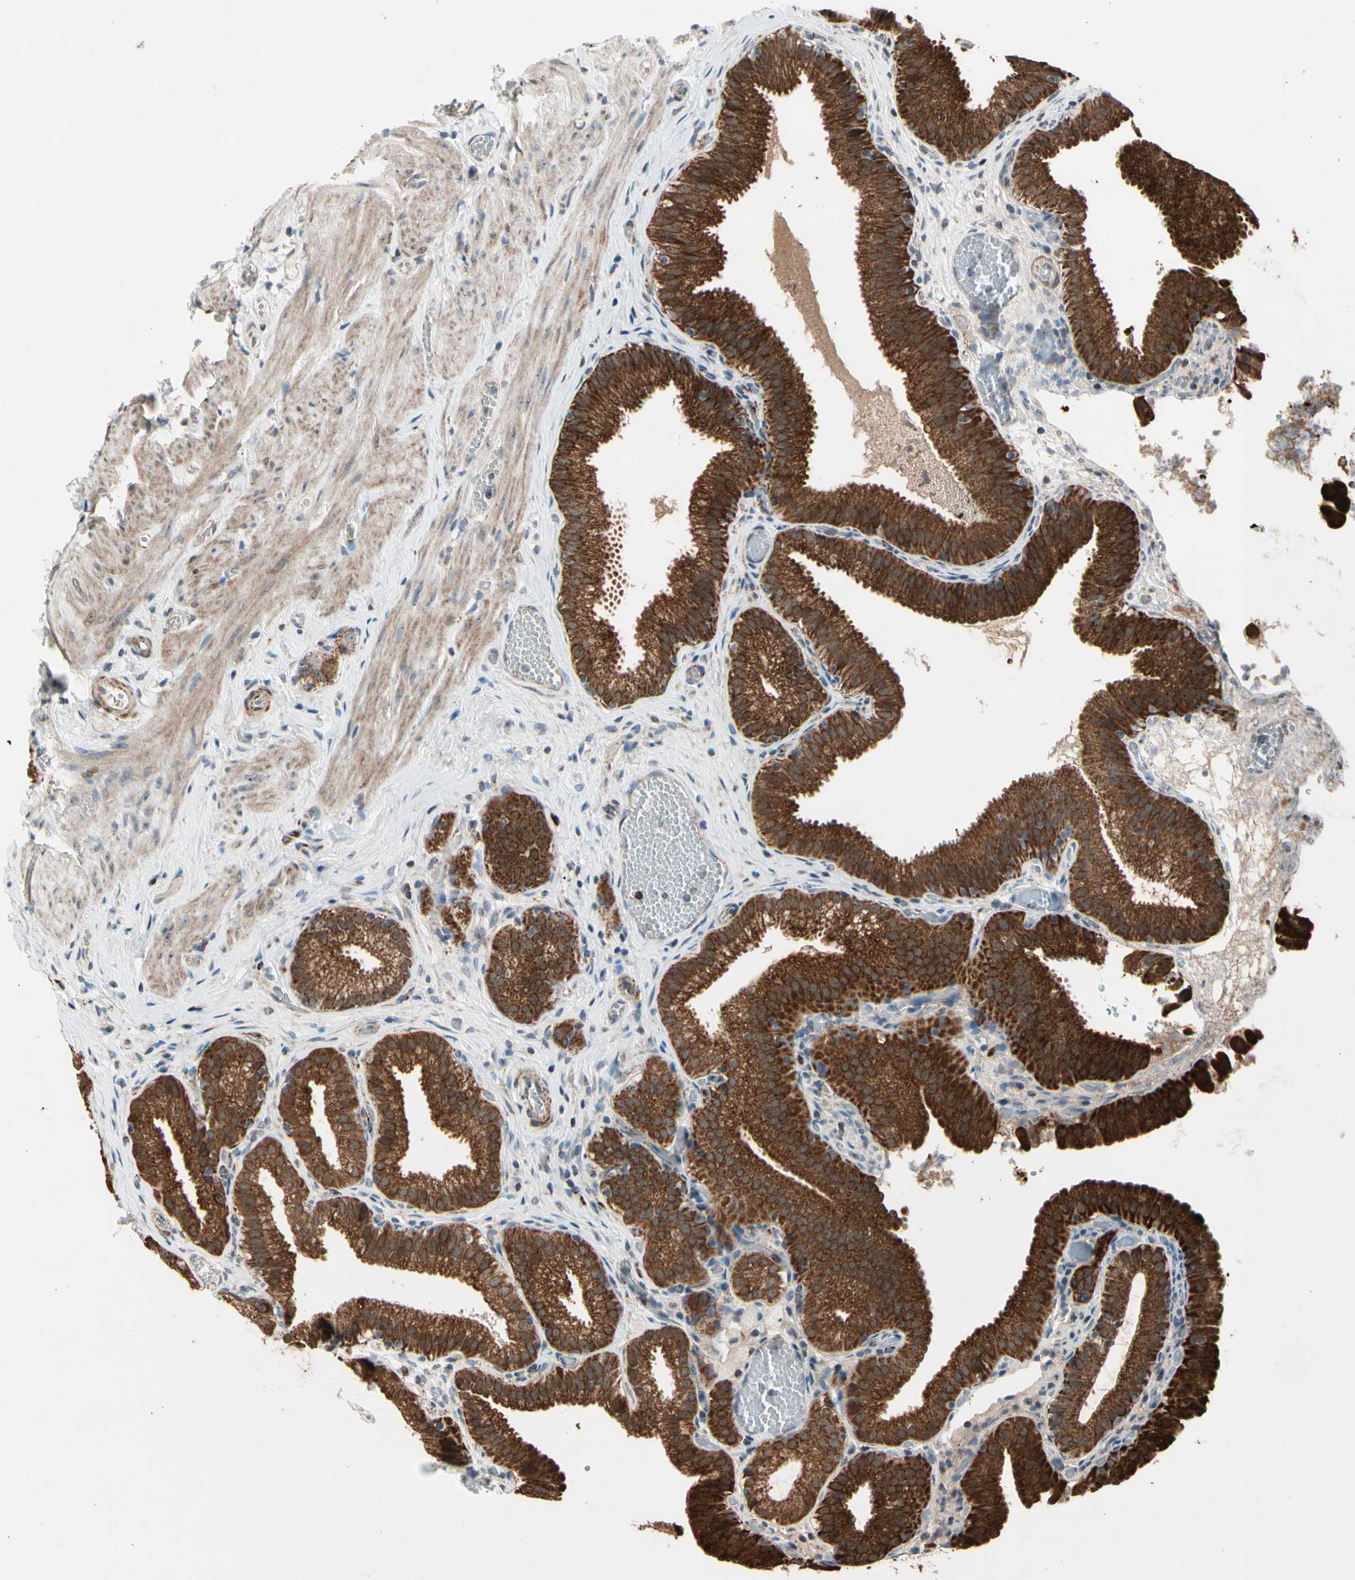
{"staining": {"intensity": "strong", "quantity": ">75%", "location": "cytoplasmic/membranous"}, "tissue": "gallbladder", "cell_type": "Glandular cells", "image_type": "normal", "snomed": [{"axis": "morphology", "description": "Normal tissue, NOS"}, {"axis": "topography", "description": "Gallbladder"}], "caption": "Glandular cells show high levels of strong cytoplasmic/membranous positivity in about >75% of cells in normal gallbladder.", "gene": "CPT1A", "patient": {"sex": "male", "age": 54}}